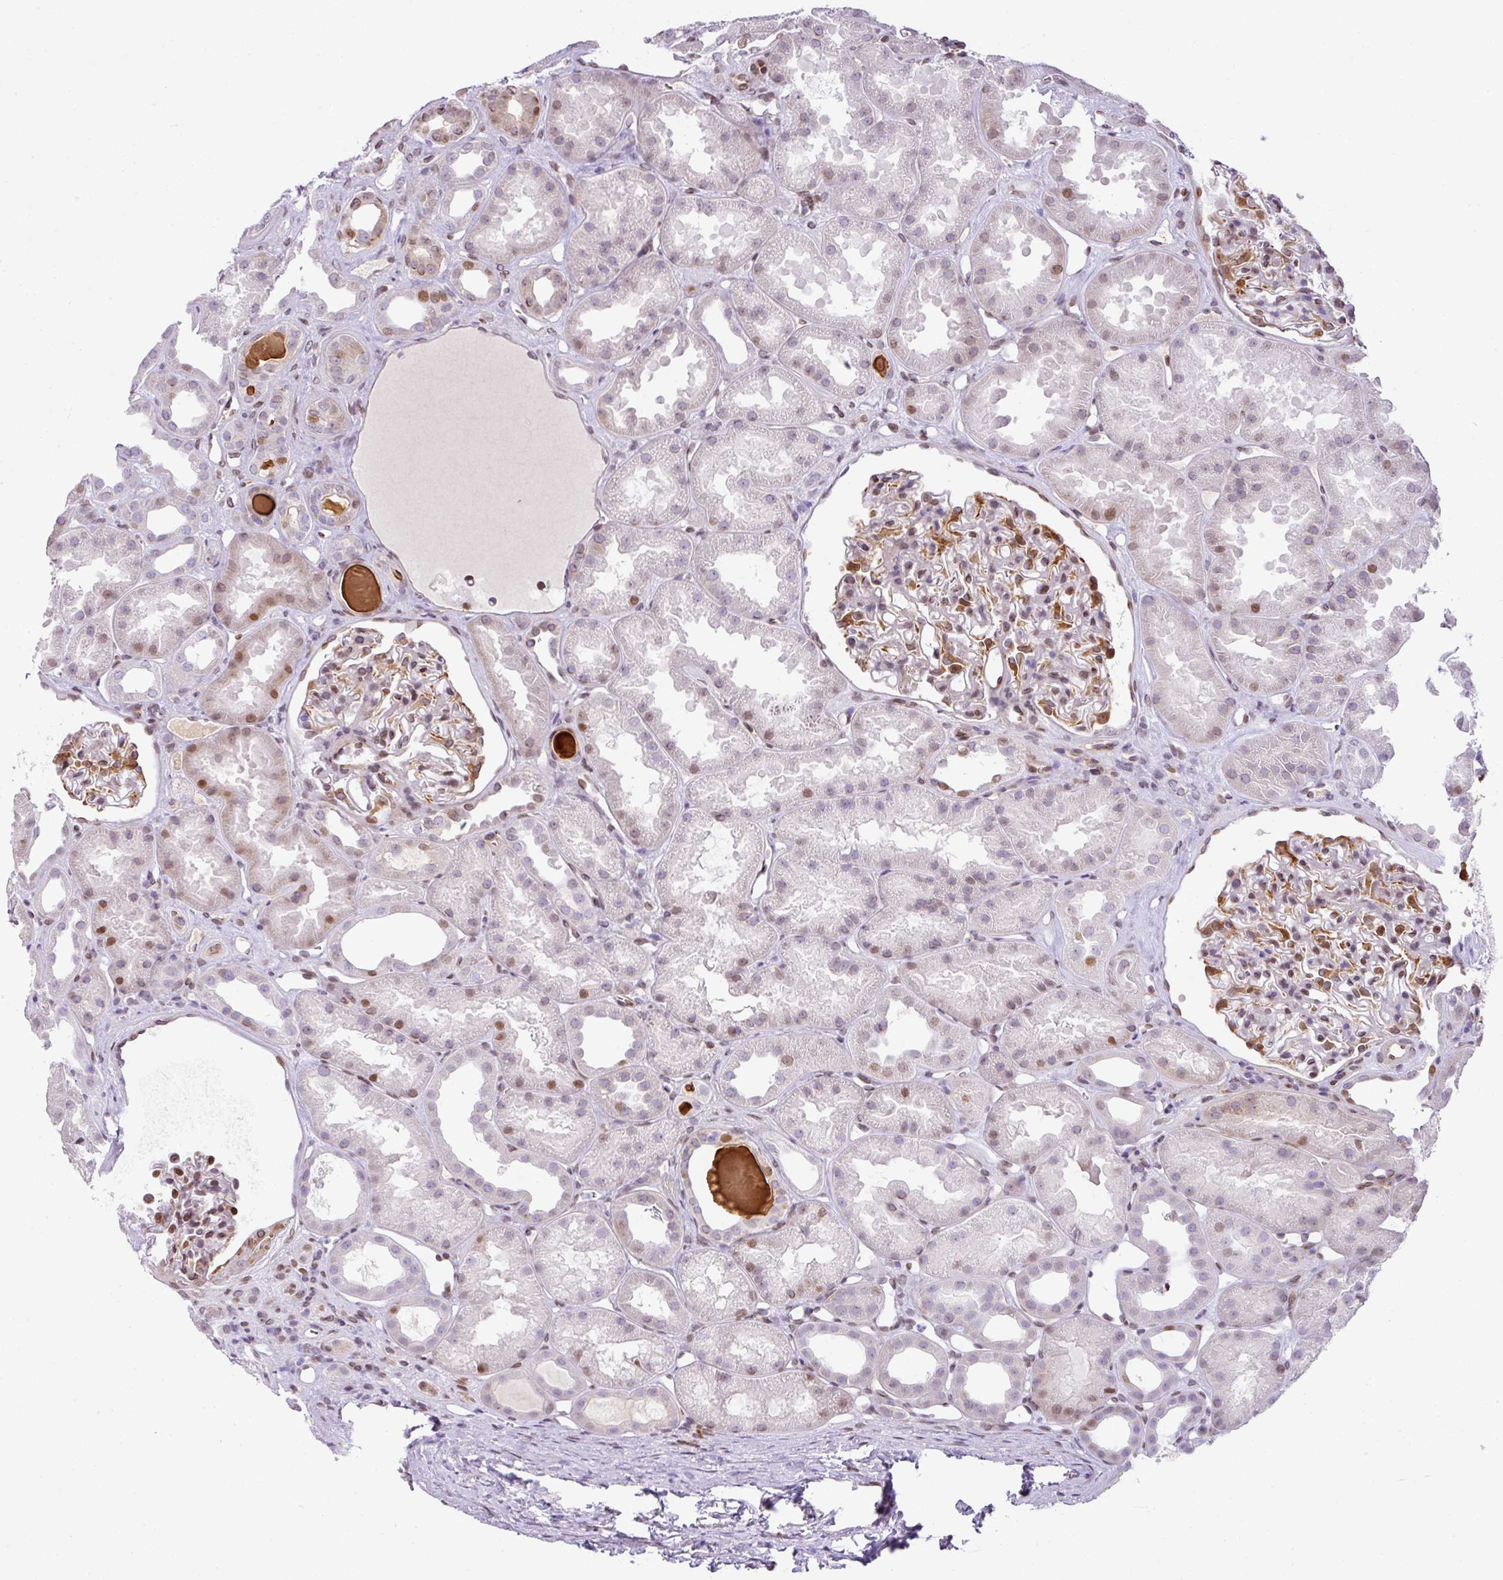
{"staining": {"intensity": "moderate", "quantity": "<25%", "location": "cytoplasmic/membranous,nuclear"}, "tissue": "kidney", "cell_type": "Cells in glomeruli", "image_type": "normal", "snomed": [{"axis": "morphology", "description": "Normal tissue, NOS"}, {"axis": "topography", "description": "Kidney"}], "caption": "The micrograph reveals staining of benign kidney, revealing moderate cytoplasmic/membranous,nuclear protein expression (brown color) within cells in glomeruli. (Stains: DAB in brown, nuclei in blue, Microscopy: brightfield microscopy at high magnification).", "gene": "PLK1", "patient": {"sex": "male", "age": 61}}